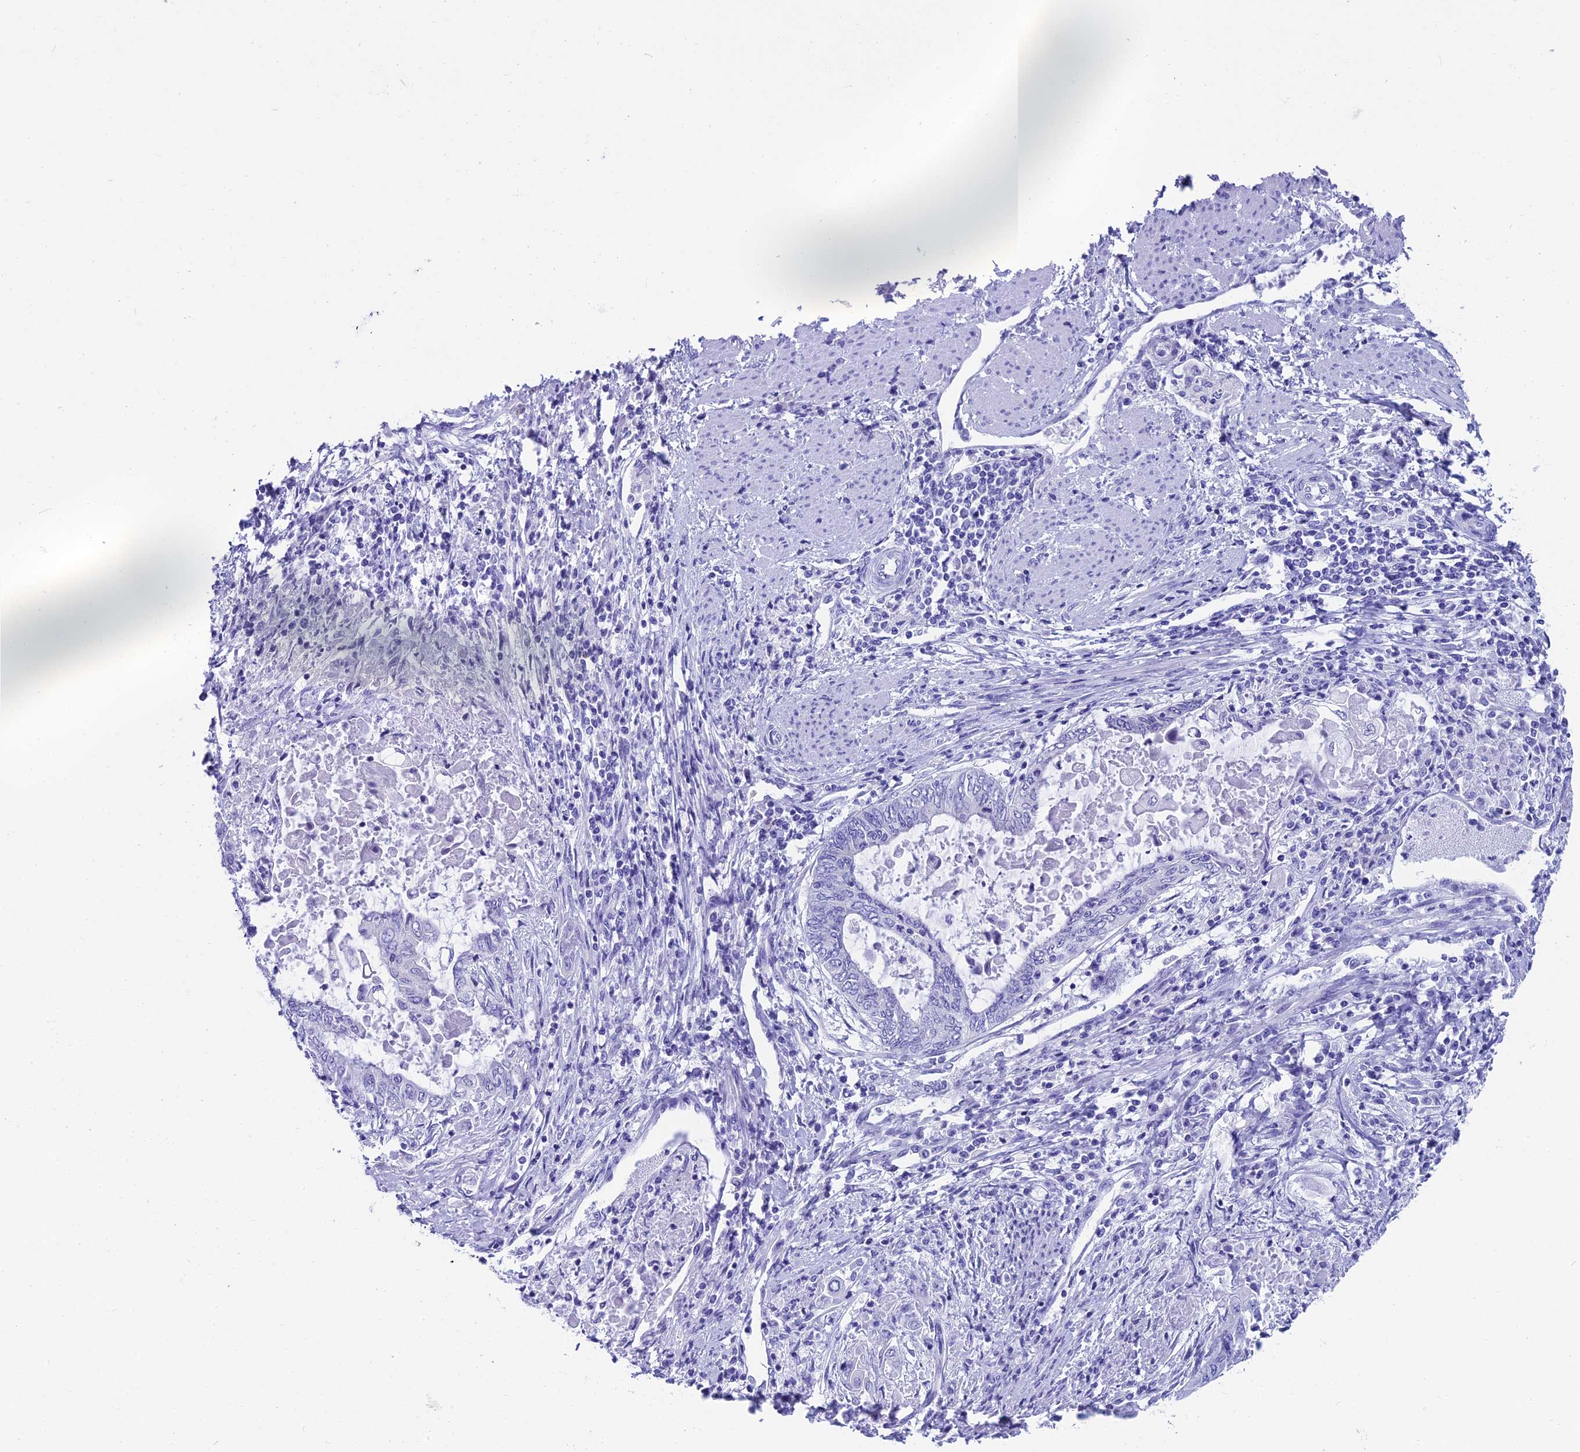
{"staining": {"intensity": "negative", "quantity": "none", "location": "none"}, "tissue": "endometrial cancer", "cell_type": "Tumor cells", "image_type": "cancer", "snomed": [{"axis": "morphology", "description": "Adenocarcinoma, NOS"}, {"axis": "topography", "description": "Uterus"}, {"axis": "topography", "description": "Endometrium"}], "caption": "Immunohistochemical staining of endometrial adenocarcinoma shows no significant staining in tumor cells.", "gene": "REEP4", "patient": {"sex": "female", "age": 70}}